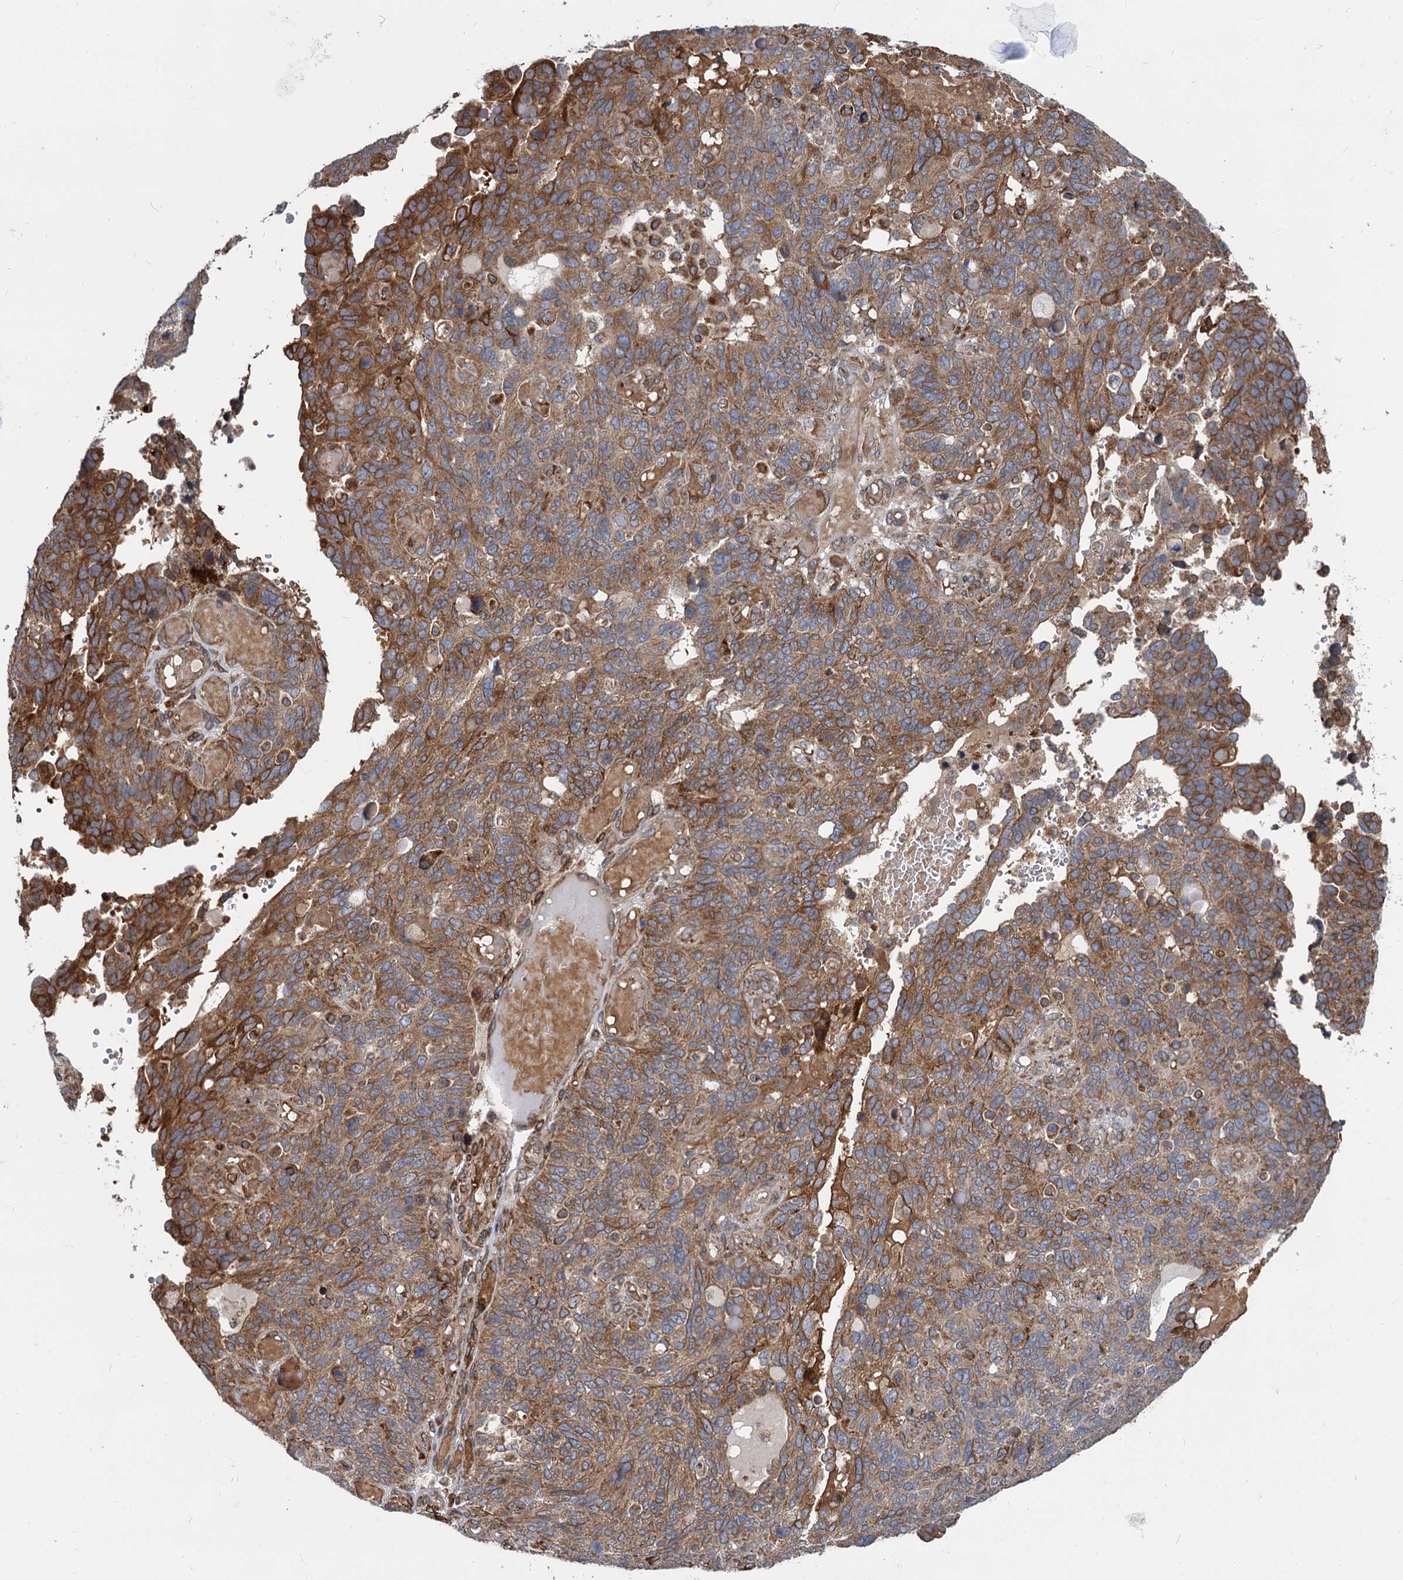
{"staining": {"intensity": "strong", "quantity": ">75%", "location": "cytoplasmic/membranous"}, "tissue": "endometrial cancer", "cell_type": "Tumor cells", "image_type": "cancer", "snomed": [{"axis": "morphology", "description": "Adenocarcinoma, NOS"}, {"axis": "topography", "description": "Endometrium"}], "caption": "Endometrial adenocarcinoma stained for a protein (brown) demonstrates strong cytoplasmic/membranous positive positivity in approximately >75% of tumor cells.", "gene": "STIM1", "patient": {"sex": "female", "age": 66}}